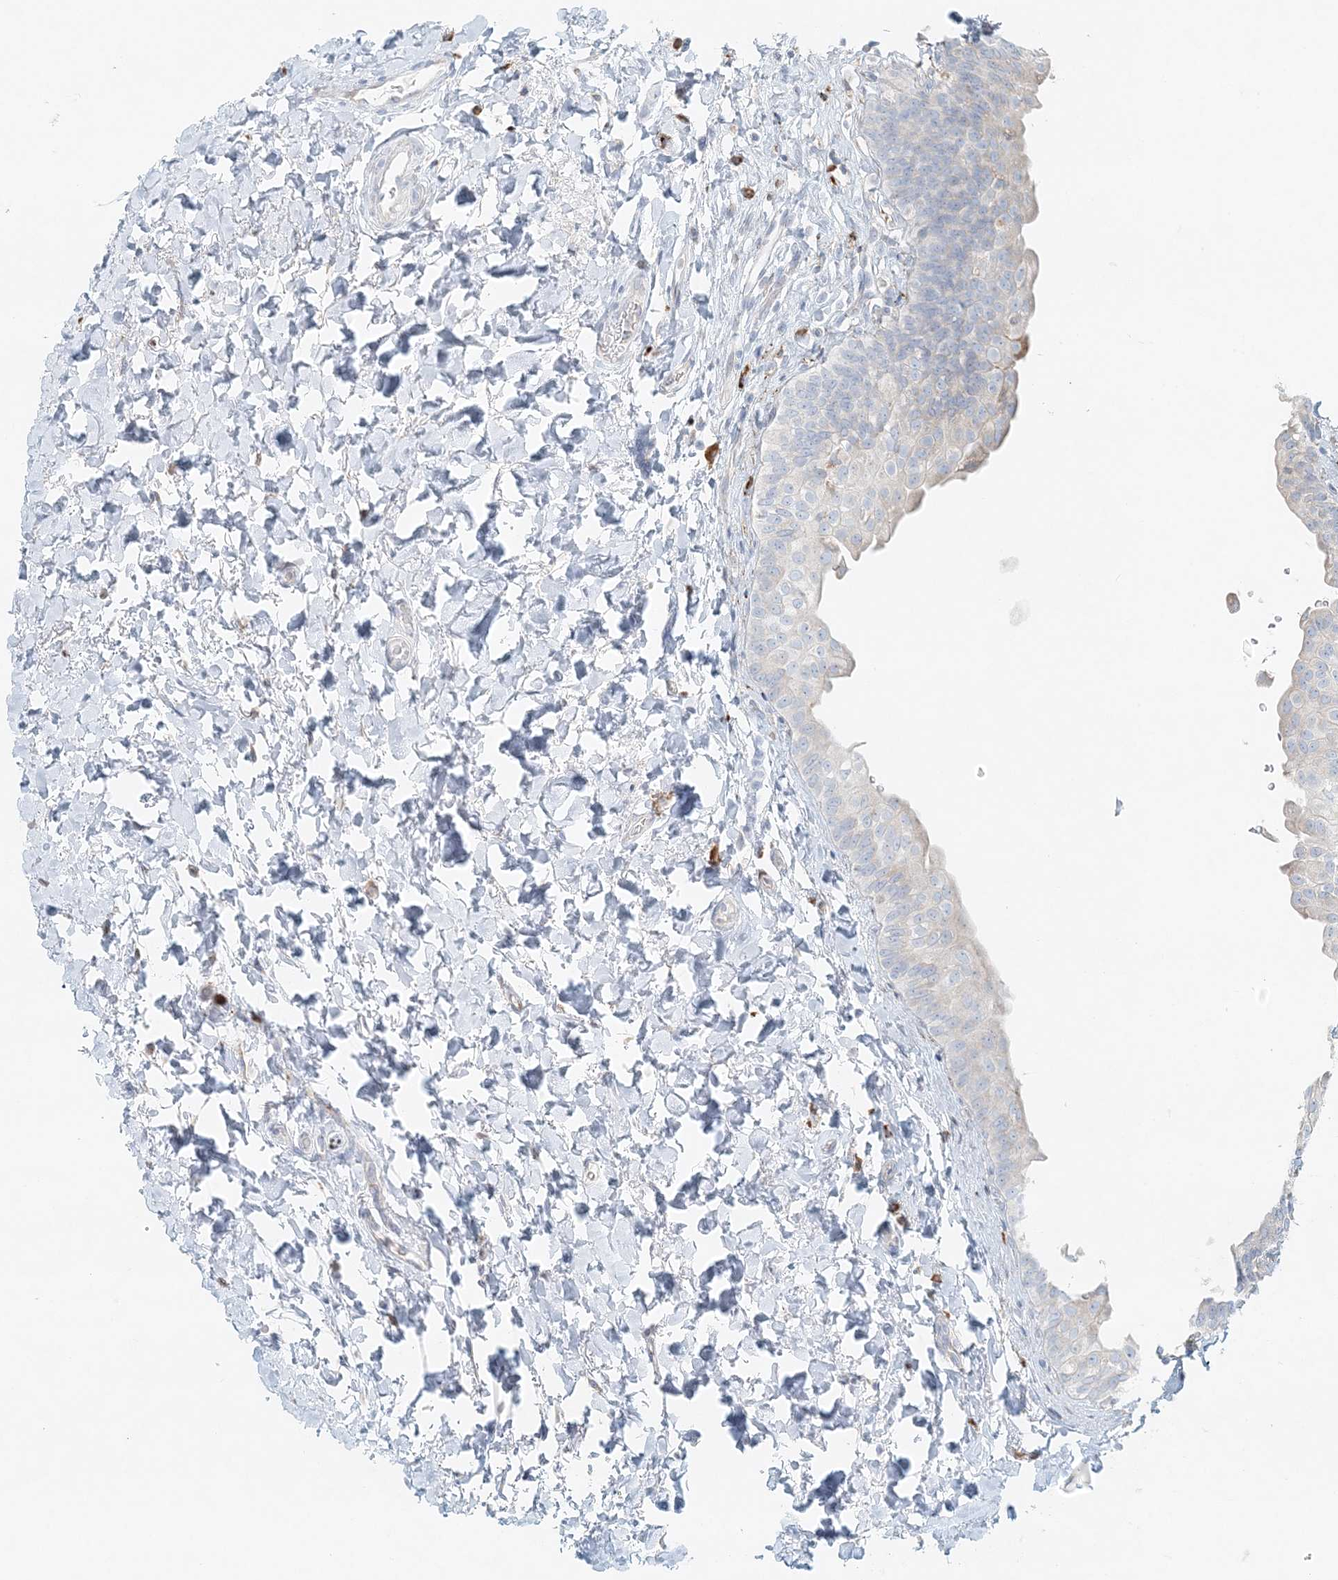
{"staining": {"intensity": "negative", "quantity": "none", "location": "none"}, "tissue": "urinary bladder", "cell_type": "Urothelial cells", "image_type": "normal", "snomed": [{"axis": "morphology", "description": "Normal tissue, NOS"}, {"axis": "topography", "description": "Urinary bladder"}], "caption": "DAB (3,3'-diaminobenzidine) immunohistochemical staining of benign urinary bladder demonstrates no significant staining in urothelial cells. (DAB (3,3'-diaminobenzidine) IHC with hematoxylin counter stain).", "gene": "STK11IP", "patient": {"sex": "male", "age": 83}}